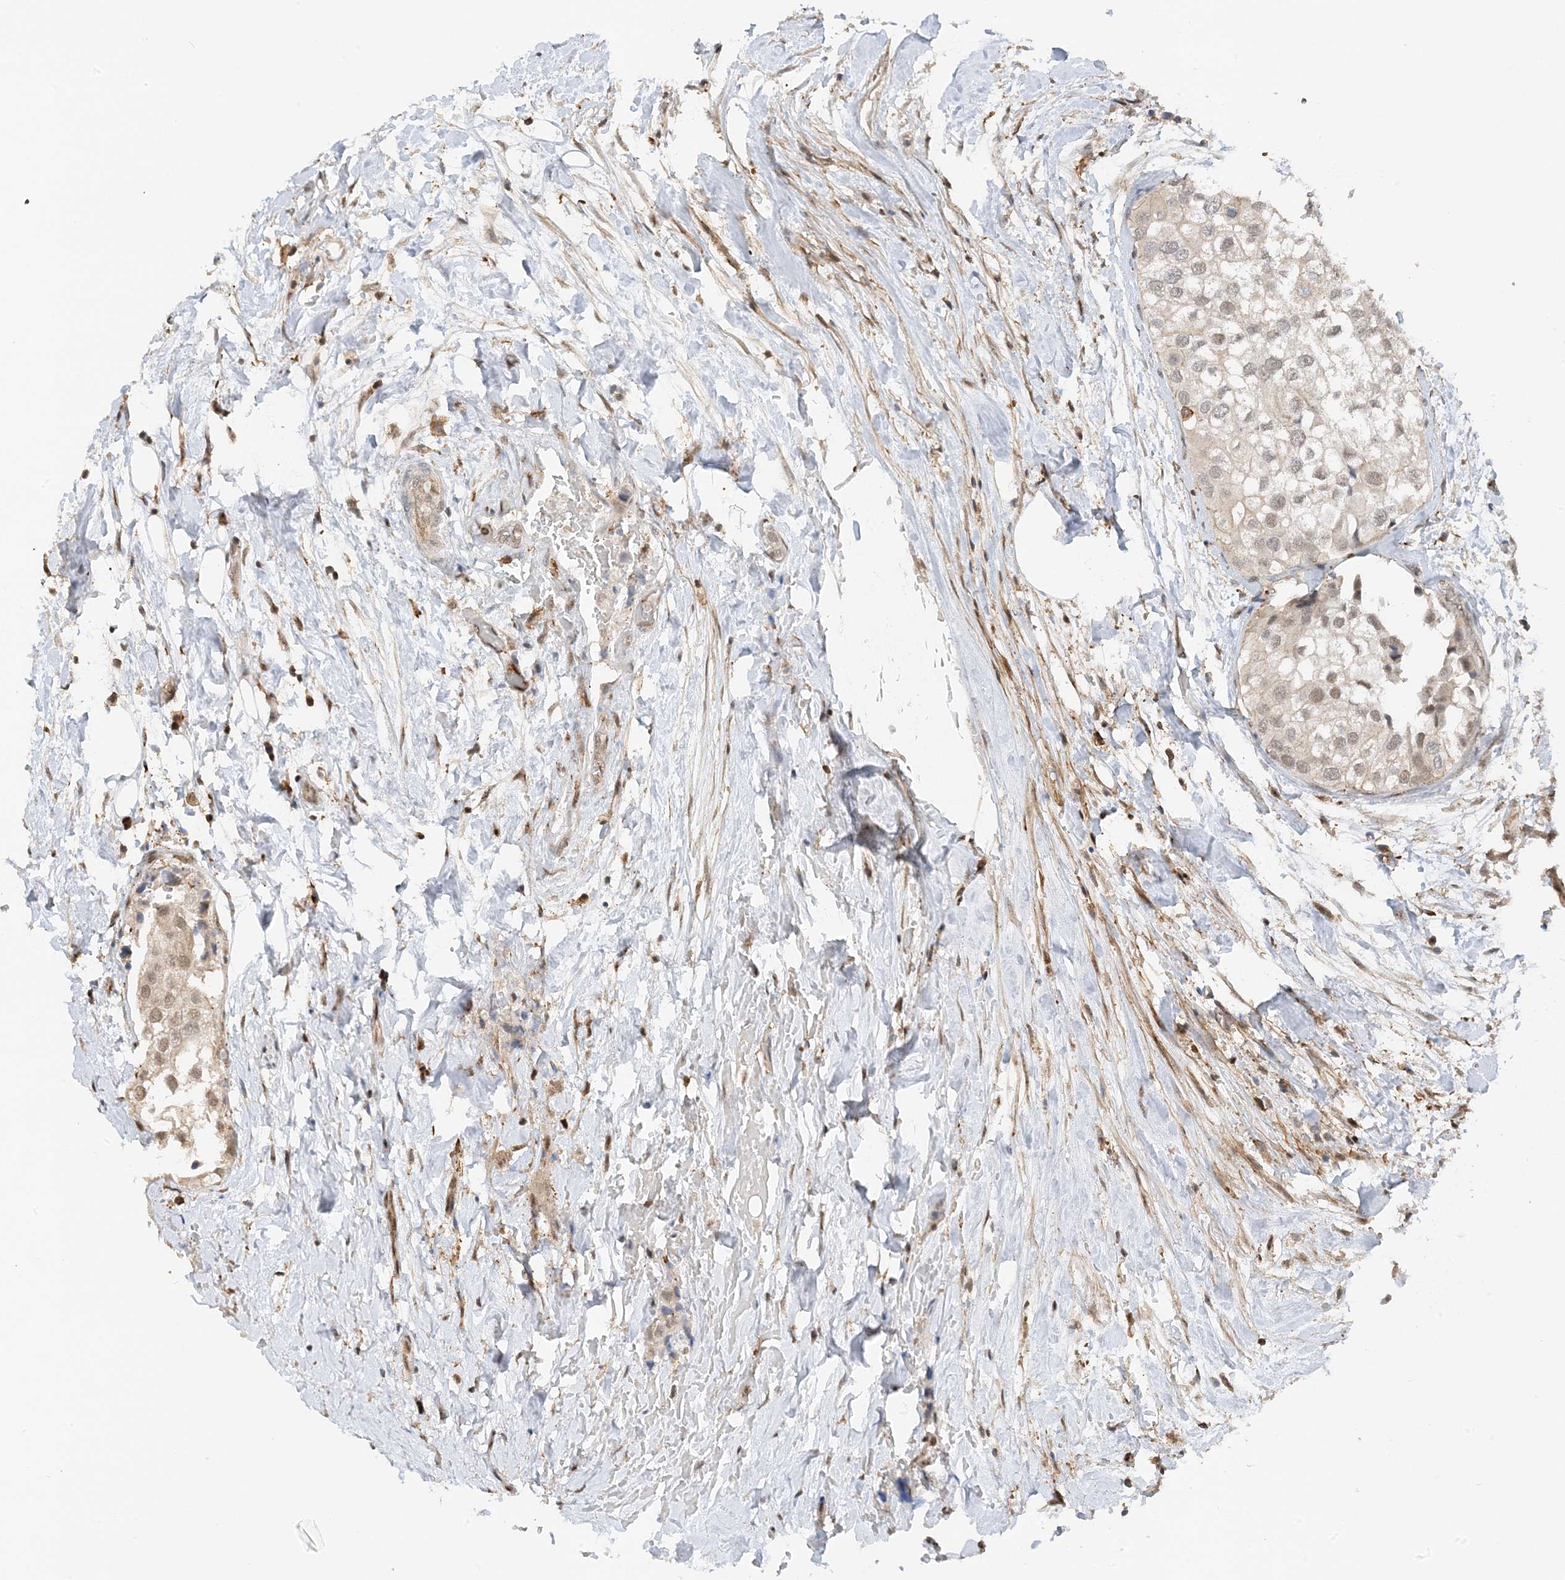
{"staining": {"intensity": "moderate", "quantity": "<25%", "location": "nuclear"}, "tissue": "urothelial cancer", "cell_type": "Tumor cells", "image_type": "cancer", "snomed": [{"axis": "morphology", "description": "Urothelial carcinoma, High grade"}, {"axis": "topography", "description": "Urinary bladder"}], "caption": "Immunohistochemistry of urothelial carcinoma (high-grade) shows low levels of moderate nuclear expression in about <25% of tumor cells. The staining is performed using DAB (3,3'-diaminobenzidine) brown chromogen to label protein expression. The nuclei are counter-stained blue using hematoxylin.", "gene": "TATDN3", "patient": {"sex": "male", "age": 64}}